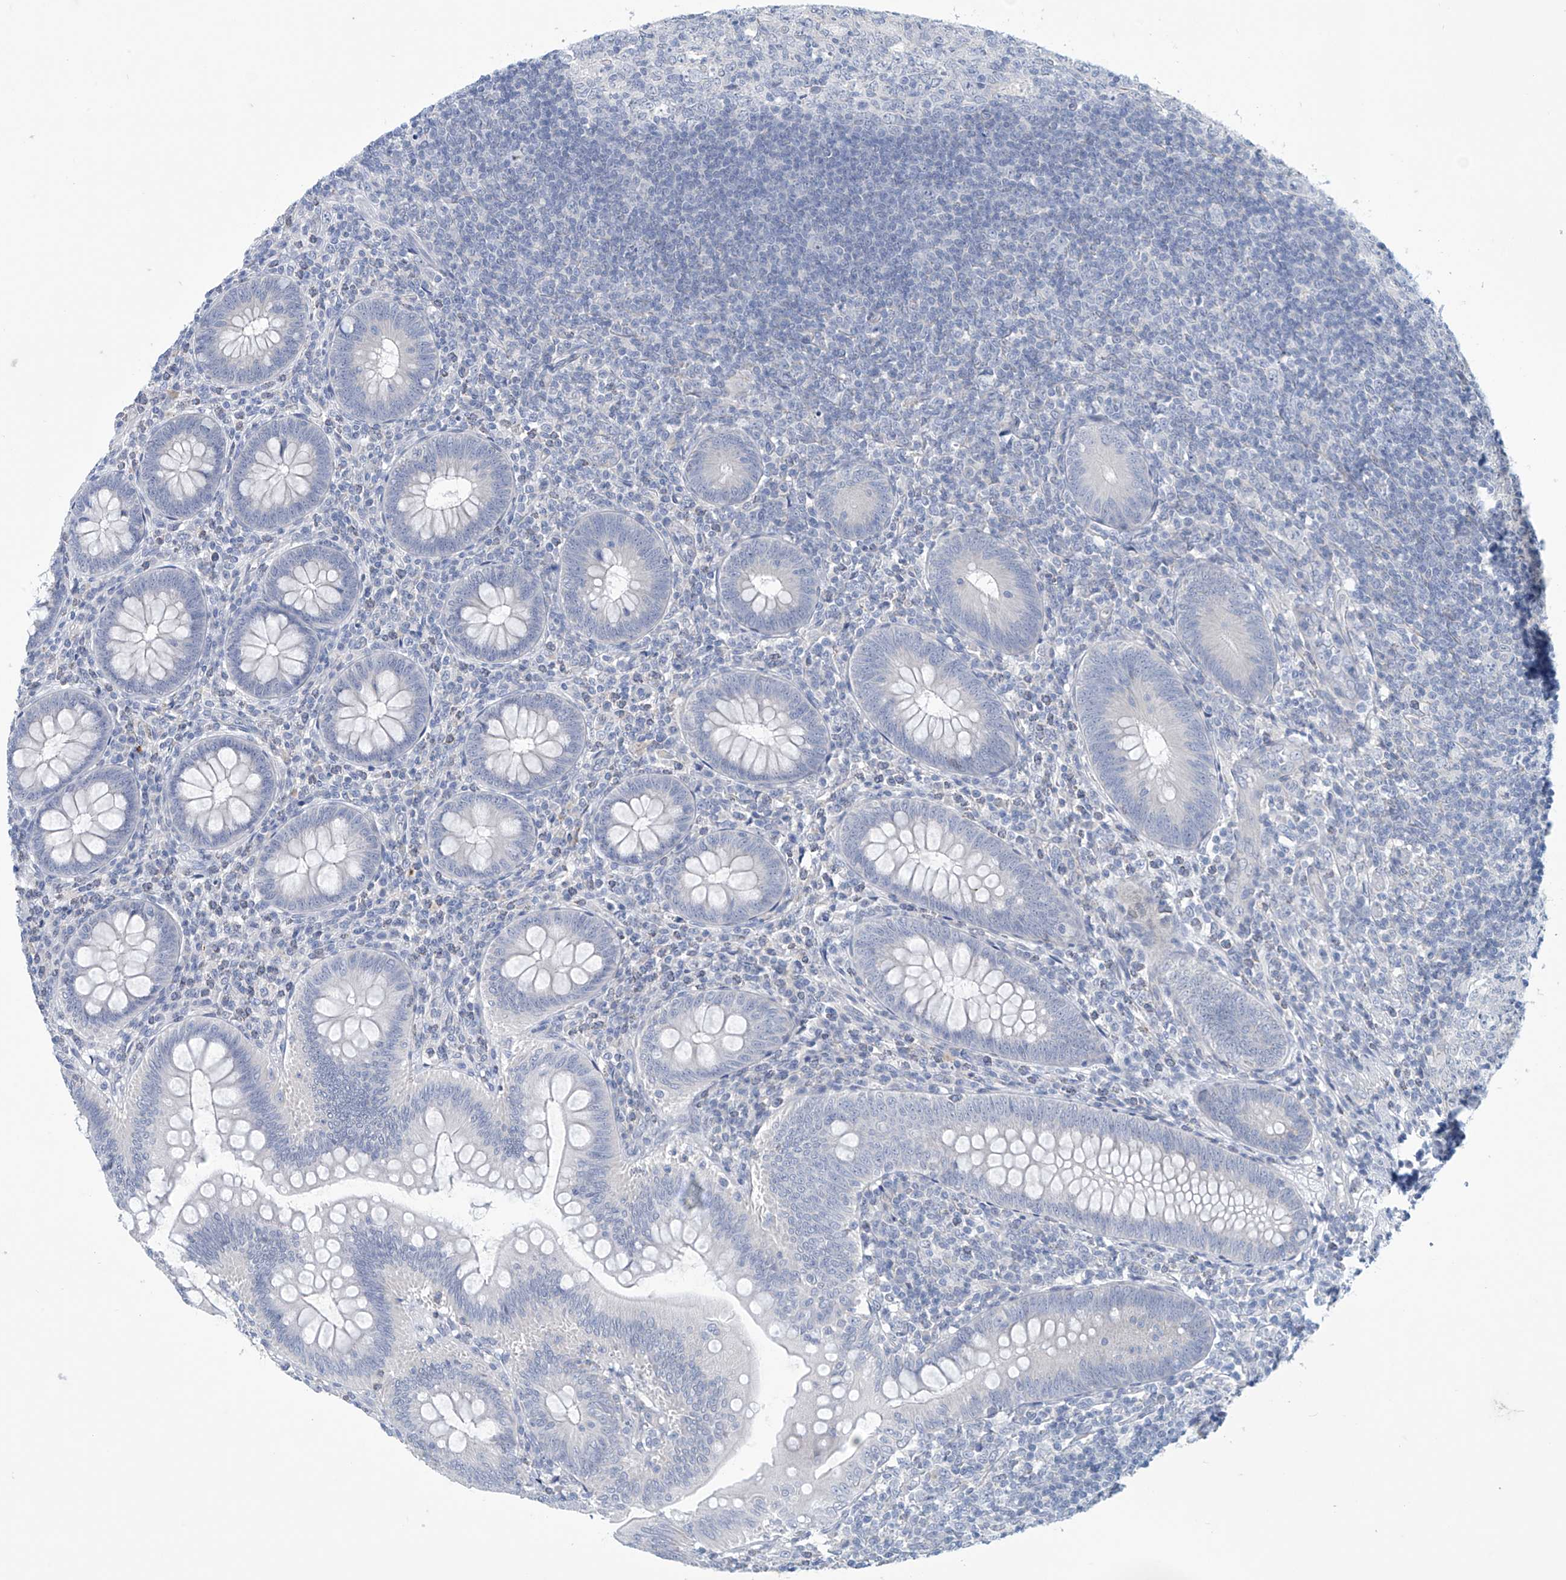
{"staining": {"intensity": "negative", "quantity": "none", "location": "none"}, "tissue": "appendix", "cell_type": "Glandular cells", "image_type": "normal", "snomed": [{"axis": "morphology", "description": "Normal tissue, NOS"}, {"axis": "topography", "description": "Appendix"}], "caption": "Immunohistochemistry of benign human appendix demonstrates no positivity in glandular cells. (Brightfield microscopy of DAB (3,3'-diaminobenzidine) immunohistochemistry at high magnification).", "gene": "SLC35A5", "patient": {"sex": "male", "age": 14}}